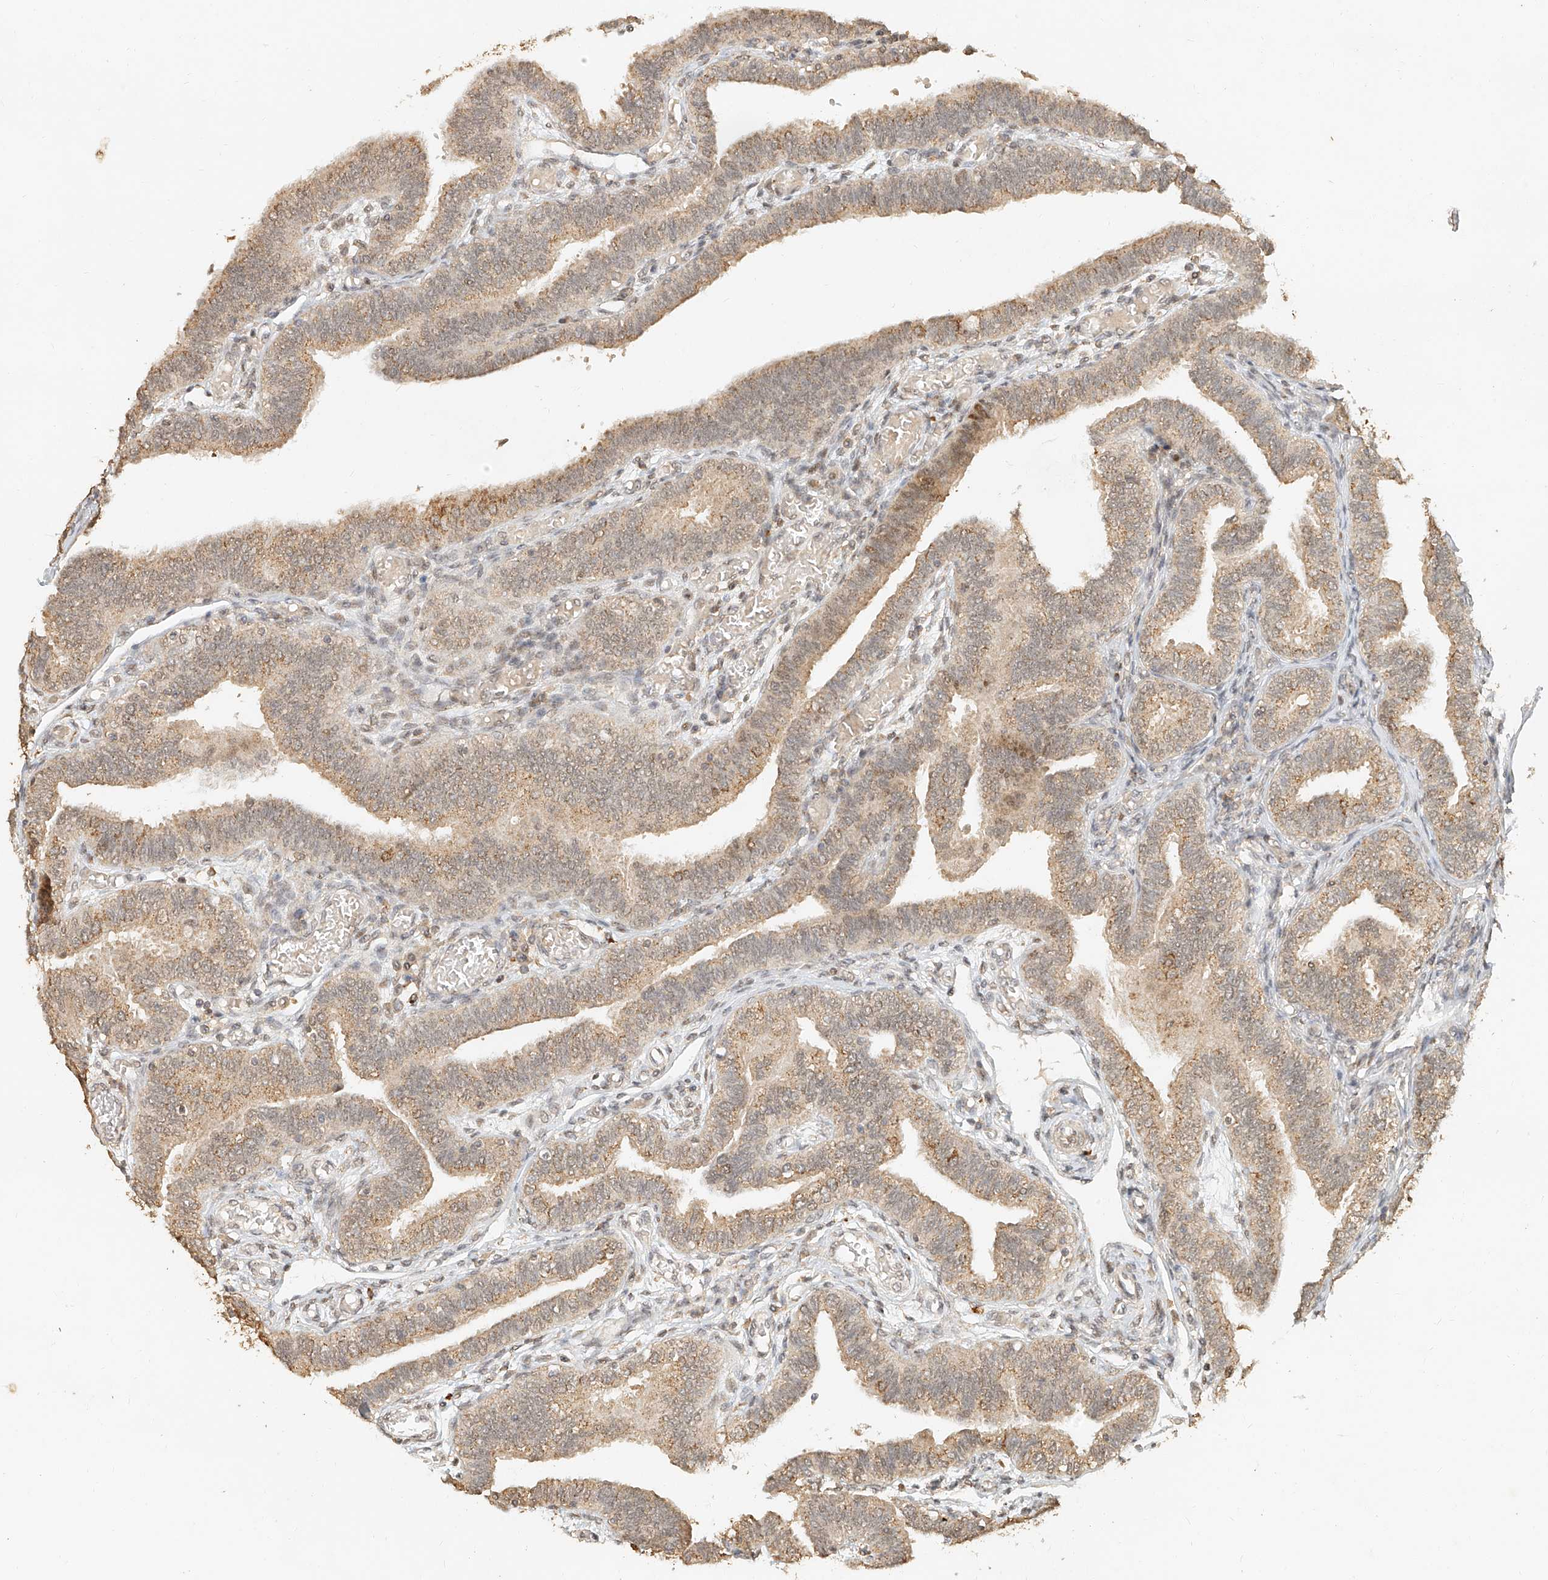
{"staining": {"intensity": "moderate", "quantity": ">75%", "location": "cytoplasmic/membranous,nuclear"}, "tissue": "fallopian tube", "cell_type": "Glandular cells", "image_type": "normal", "snomed": [{"axis": "morphology", "description": "Normal tissue, NOS"}, {"axis": "topography", "description": "Fallopian tube"}], "caption": "Moderate cytoplasmic/membranous,nuclear expression is appreciated in about >75% of glandular cells in unremarkable fallopian tube.", "gene": "CXorf58", "patient": {"sex": "female", "age": 39}}